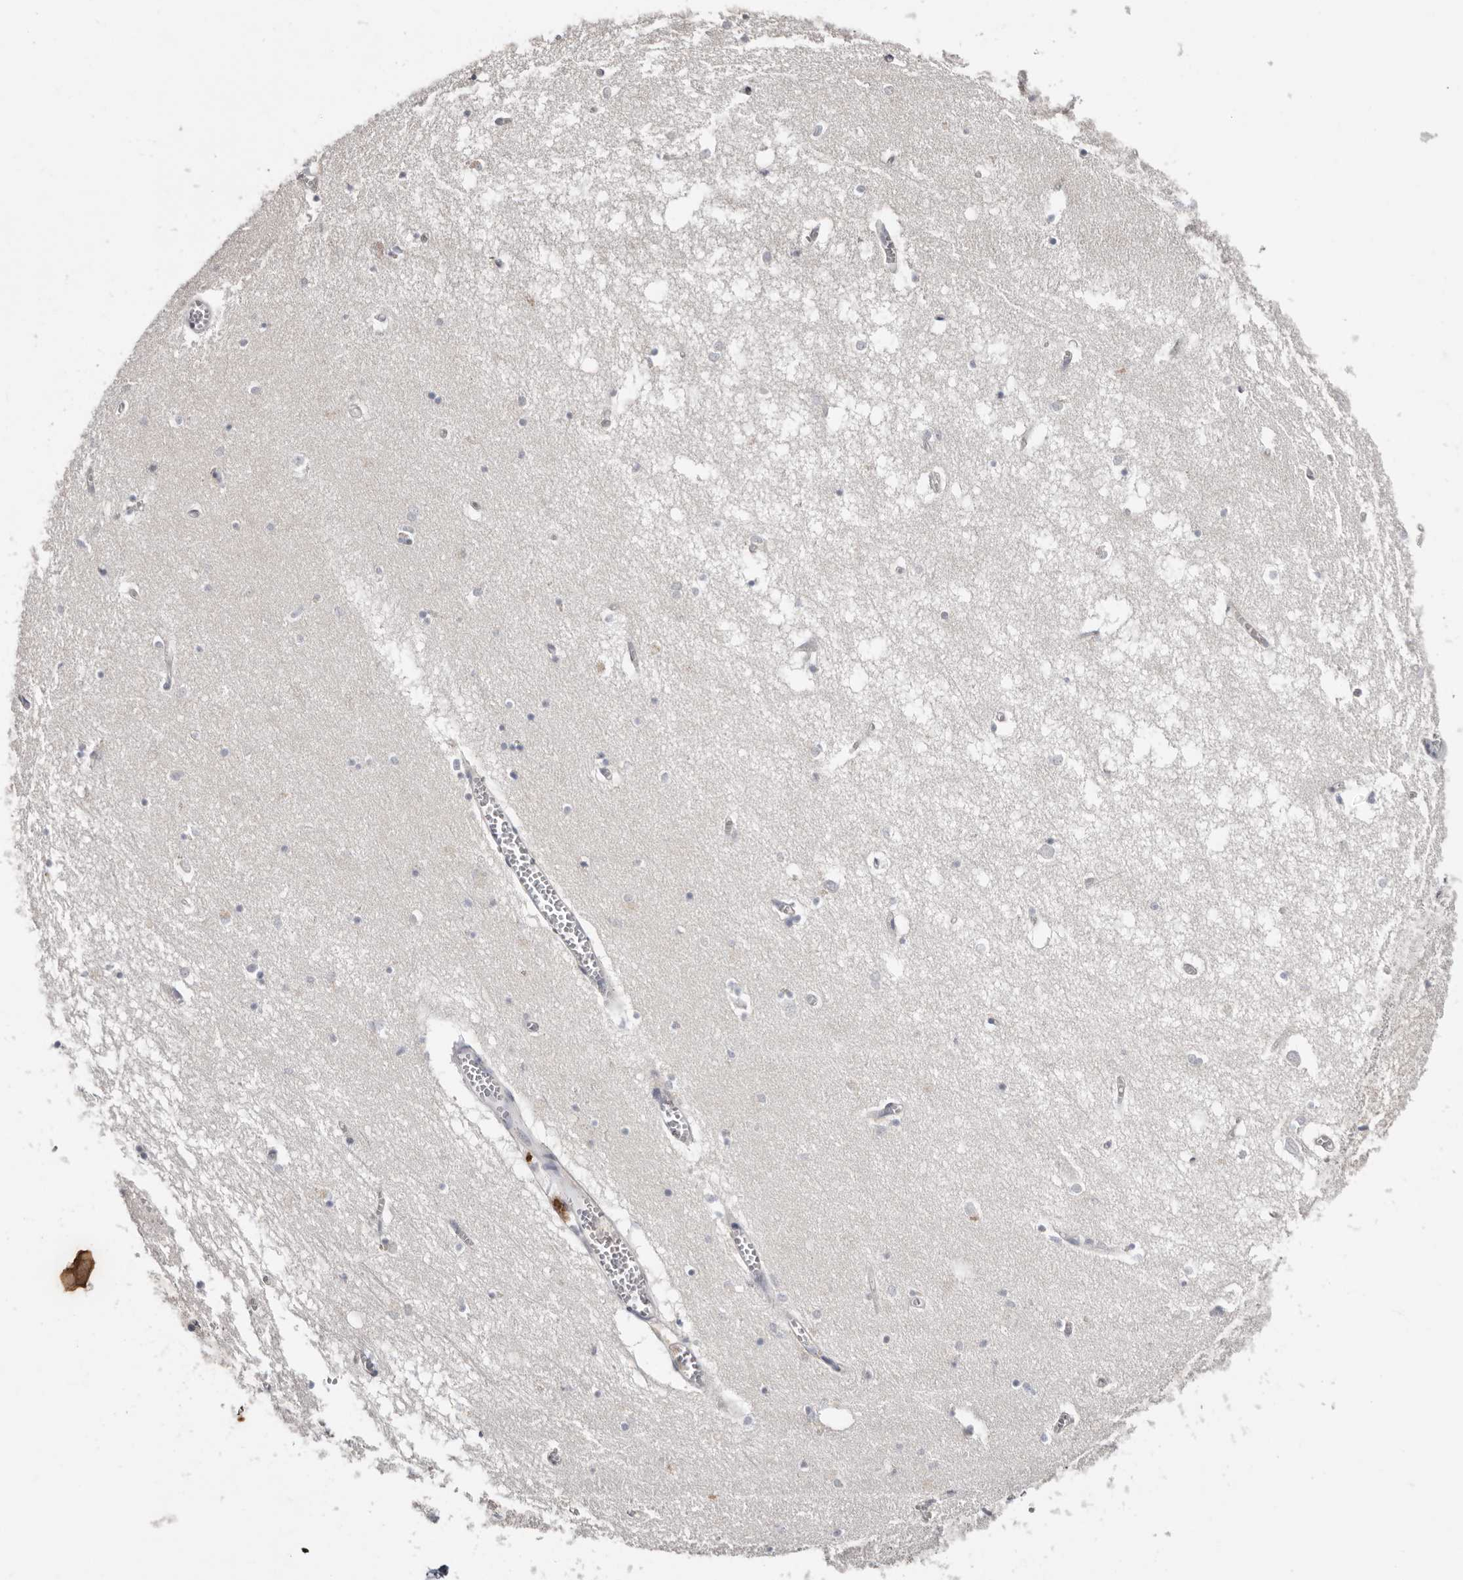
{"staining": {"intensity": "negative", "quantity": "none", "location": "none"}, "tissue": "hippocampus", "cell_type": "Glial cells", "image_type": "normal", "snomed": [{"axis": "morphology", "description": "Normal tissue, NOS"}, {"axis": "topography", "description": "Hippocampus"}], "caption": "Histopathology image shows no significant protein staining in glial cells of unremarkable hippocampus. Brightfield microscopy of immunohistochemistry stained with DAB (3,3'-diaminobenzidine) (brown) and hematoxylin (blue), captured at high magnification.", "gene": "S100A14", "patient": {"sex": "male", "age": 70}}